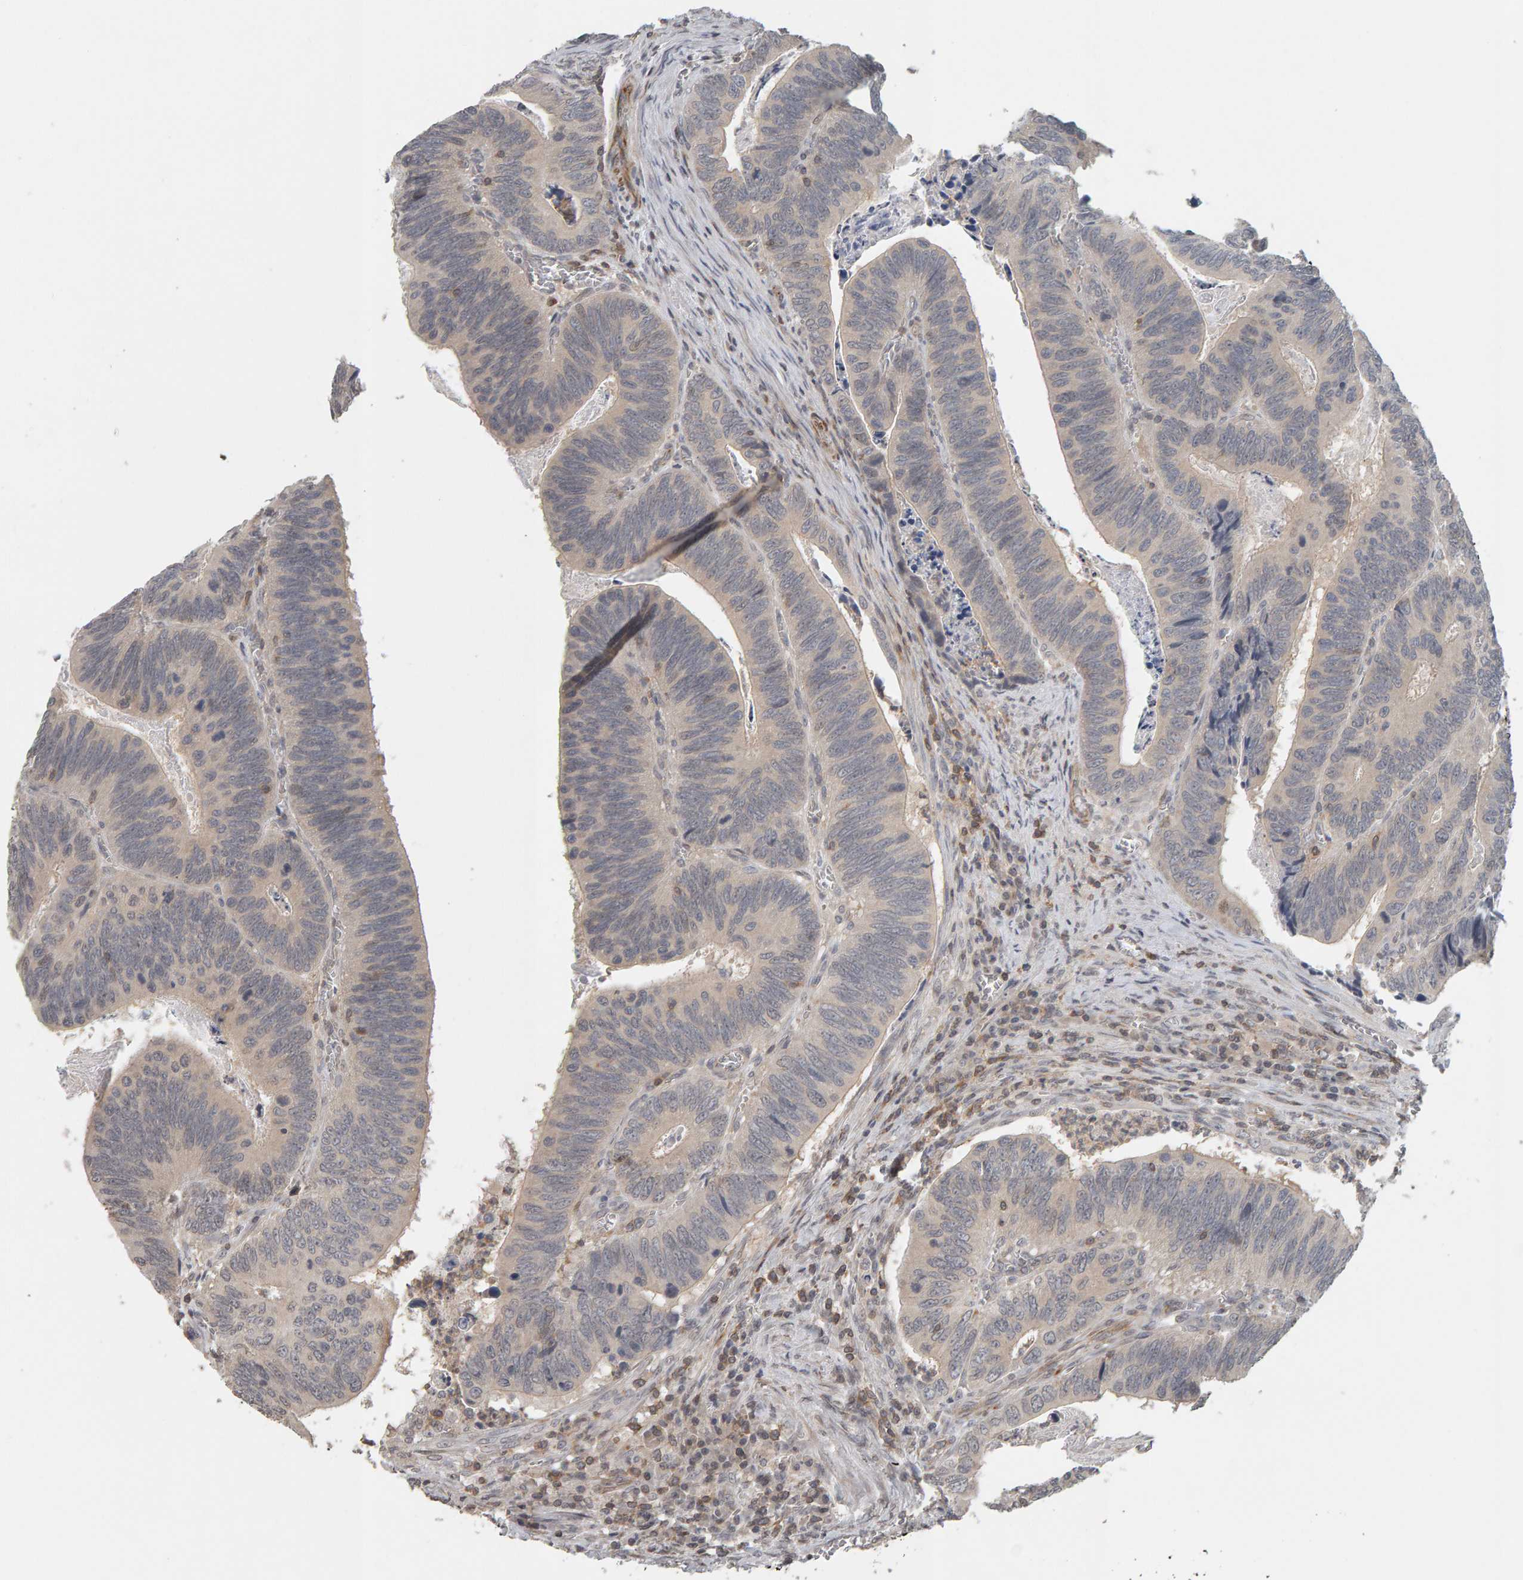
{"staining": {"intensity": "weak", "quantity": "<25%", "location": "cytoplasmic/membranous"}, "tissue": "colorectal cancer", "cell_type": "Tumor cells", "image_type": "cancer", "snomed": [{"axis": "morphology", "description": "Inflammation, NOS"}, {"axis": "morphology", "description": "Adenocarcinoma, NOS"}, {"axis": "topography", "description": "Colon"}], "caption": "Colorectal adenocarcinoma was stained to show a protein in brown. There is no significant expression in tumor cells.", "gene": "TEFM", "patient": {"sex": "male", "age": 72}}